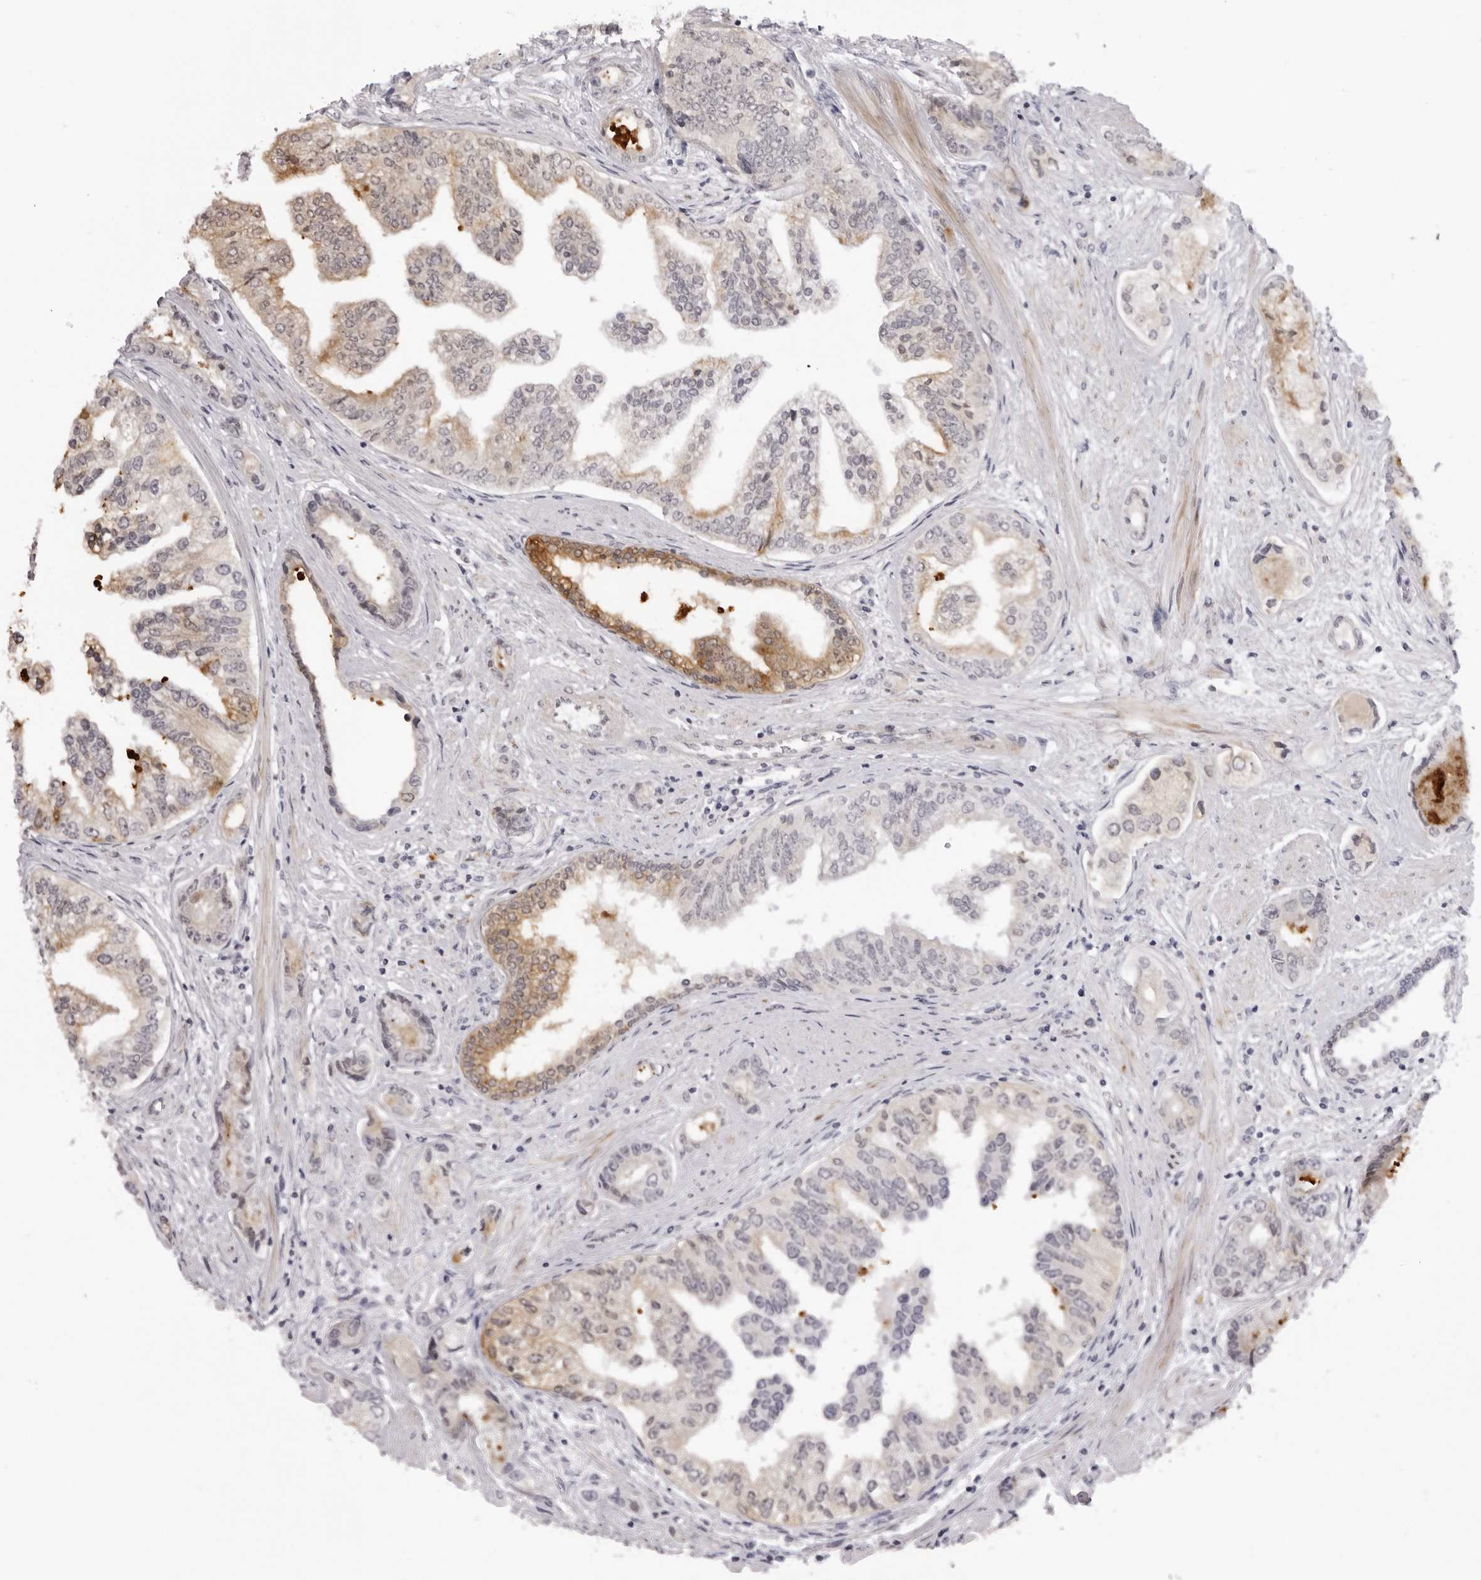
{"staining": {"intensity": "moderate", "quantity": "<25%", "location": "cytoplasmic/membranous"}, "tissue": "prostate cancer", "cell_type": "Tumor cells", "image_type": "cancer", "snomed": [{"axis": "morphology", "description": "Adenocarcinoma, High grade"}, {"axis": "topography", "description": "Prostate"}], "caption": "The photomicrograph shows staining of prostate adenocarcinoma (high-grade), revealing moderate cytoplasmic/membranous protein positivity (brown color) within tumor cells. The protein of interest is shown in brown color, while the nuclei are stained blue.", "gene": "SUGCT", "patient": {"sex": "male", "age": 61}}